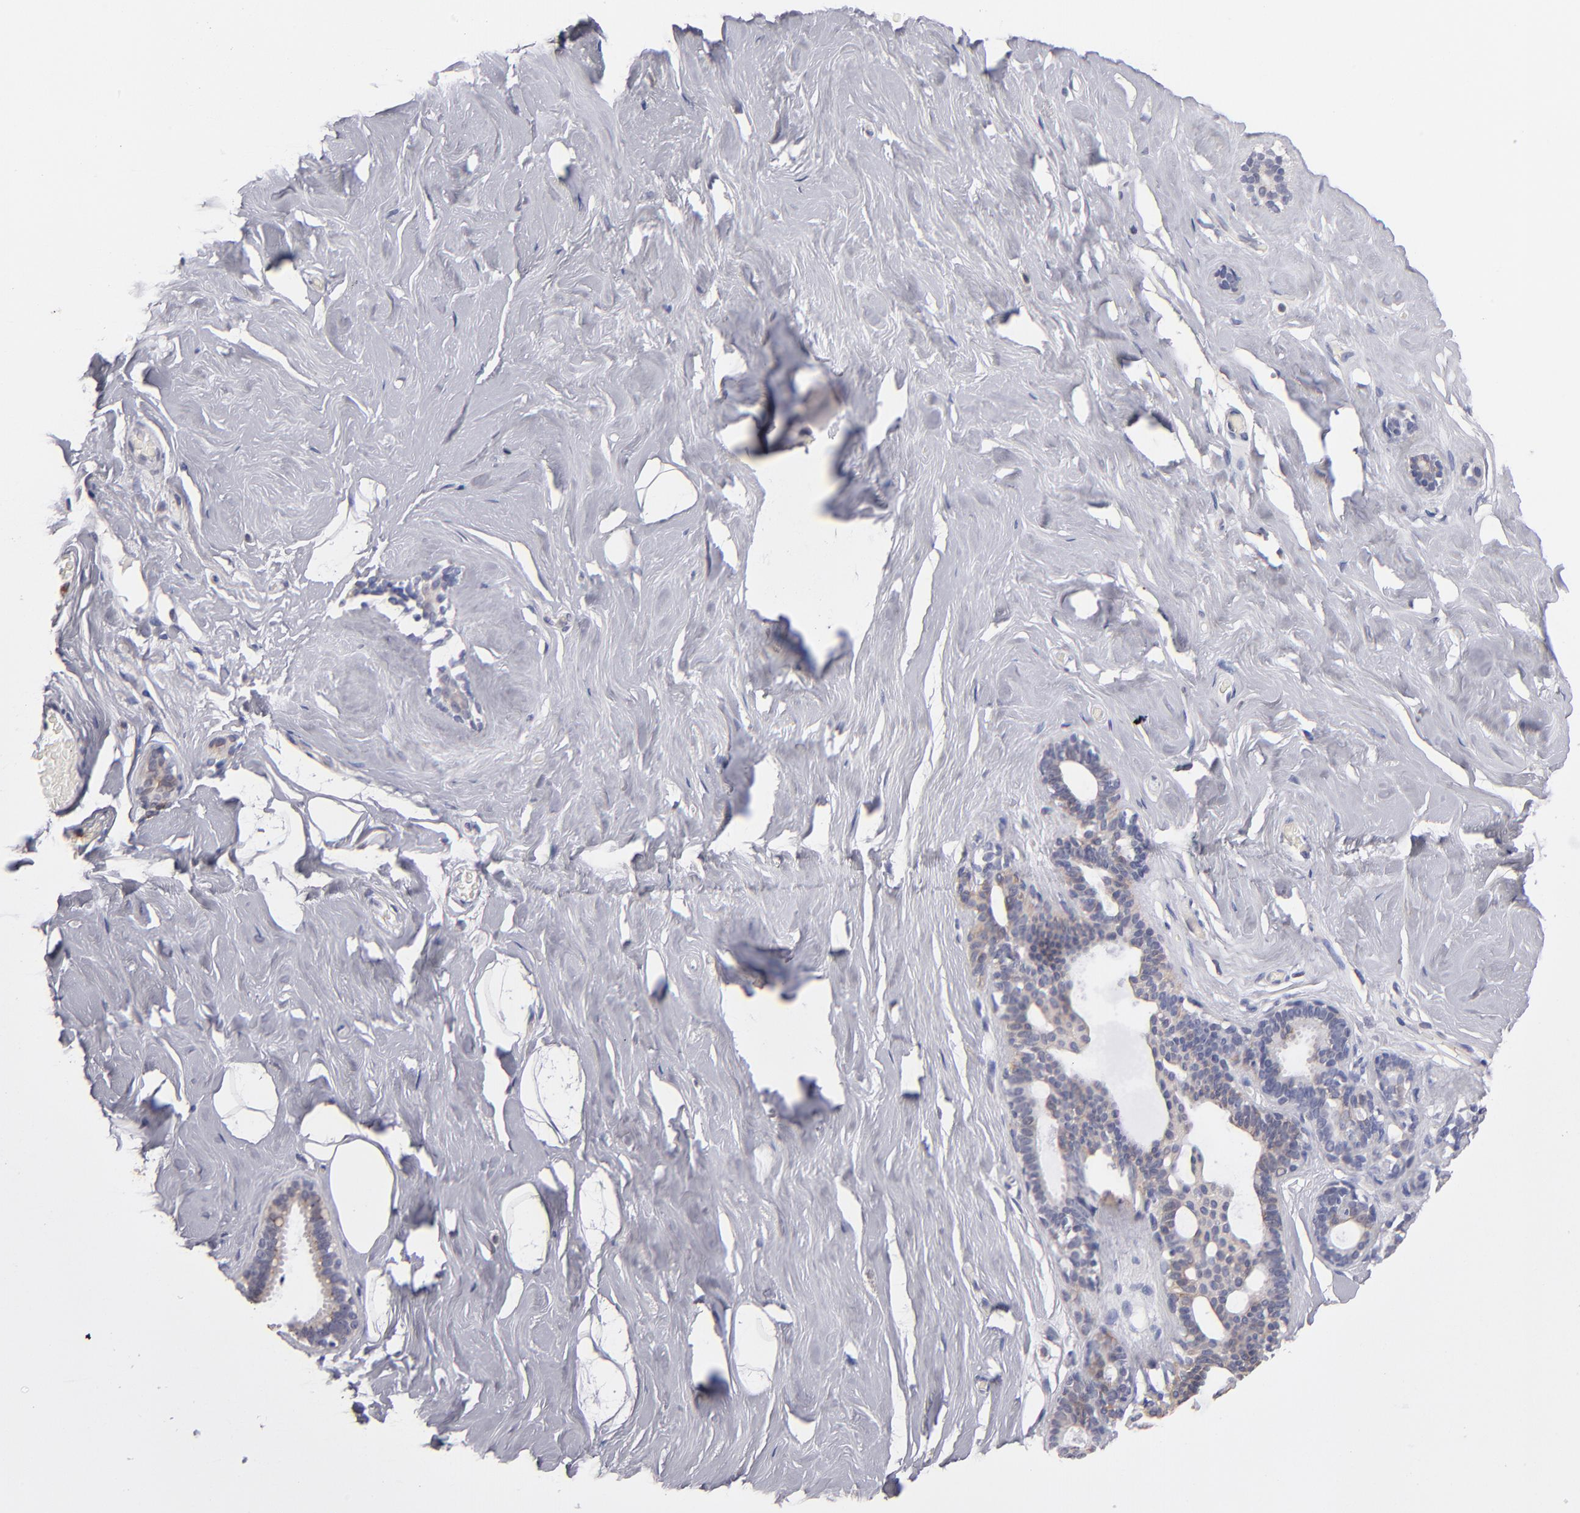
{"staining": {"intensity": "negative", "quantity": "none", "location": "none"}, "tissue": "breast", "cell_type": "Adipocytes", "image_type": "normal", "snomed": [{"axis": "morphology", "description": "Normal tissue, NOS"}, {"axis": "topography", "description": "Breast"}], "caption": "Immunohistochemistry (IHC) photomicrograph of normal breast stained for a protein (brown), which displays no expression in adipocytes.", "gene": "MGAM", "patient": {"sex": "female", "age": 75}}